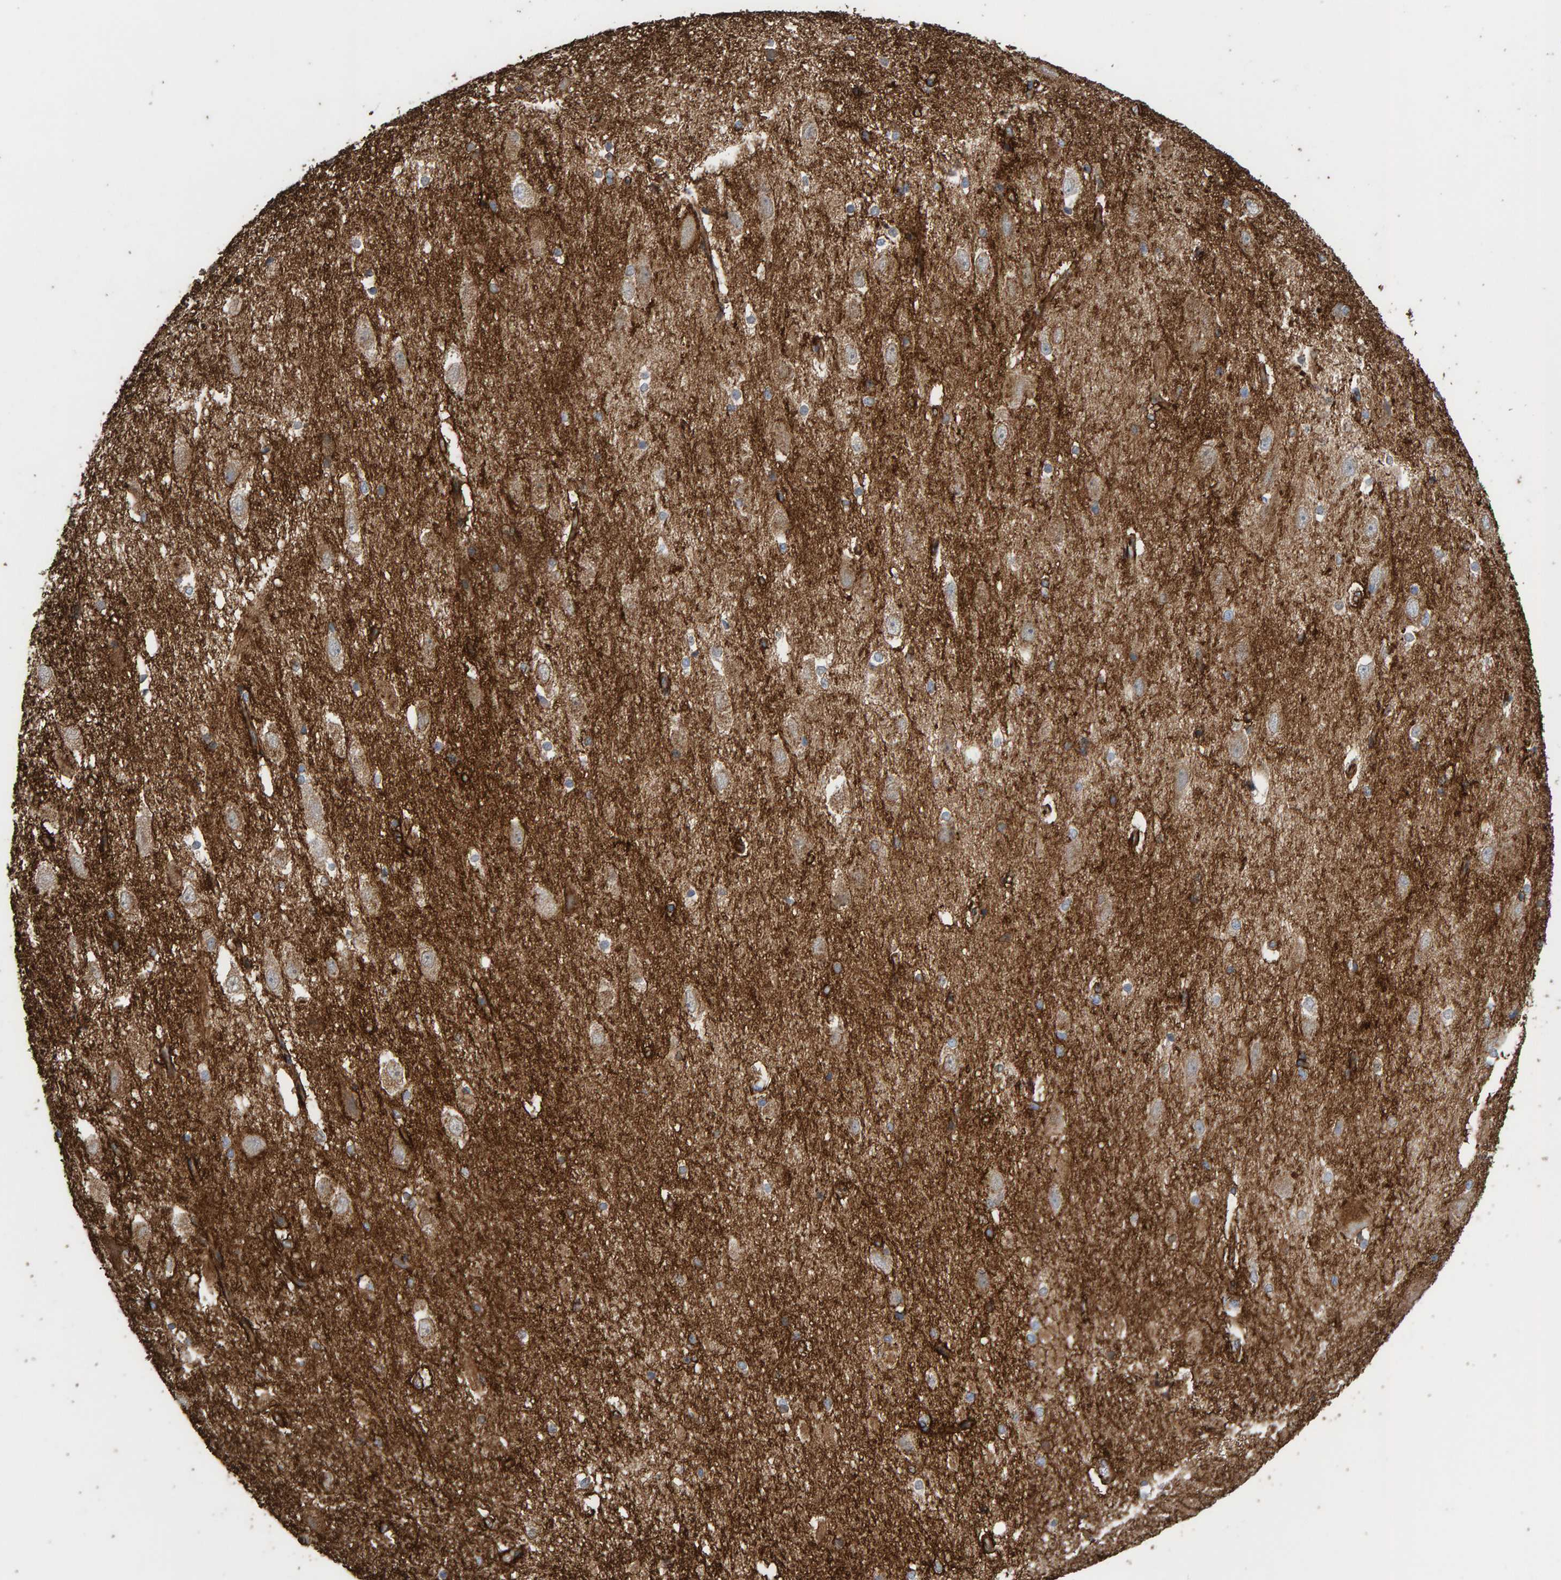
{"staining": {"intensity": "moderate", "quantity": "<25%", "location": "cytoplasmic/membranous"}, "tissue": "hippocampus", "cell_type": "Glial cells", "image_type": "normal", "snomed": [{"axis": "morphology", "description": "Normal tissue, NOS"}, {"axis": "topography", "description": "Hippocampus"}], "caption": "Moderate cytoplasmic/membranous protein staining is seen in about <25% of glial cells in hippocampus.", "gene": "ZNF347", "patient": {"sex": "female", "age": 19}}